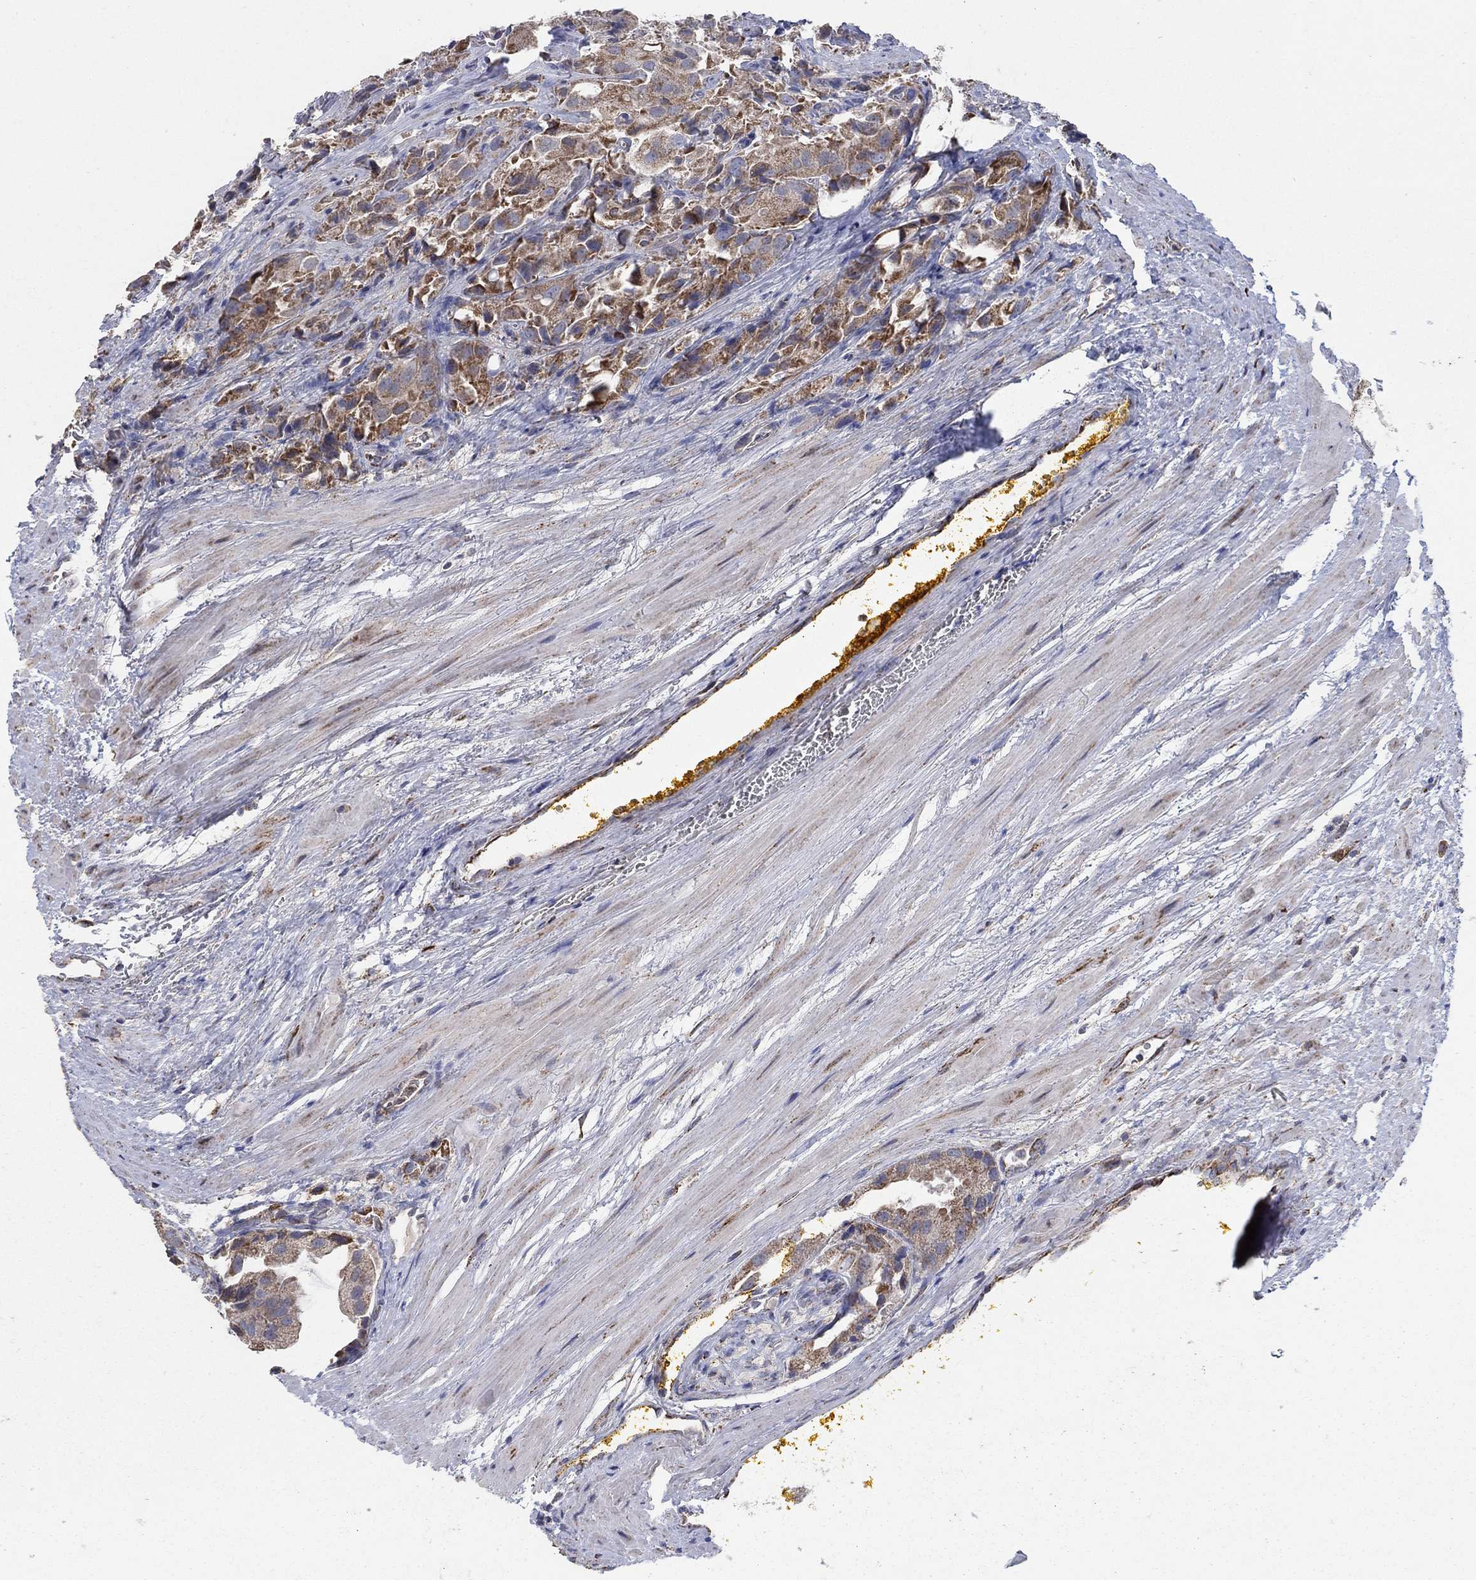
{"staining": {"intensity": "moderate", "quantity": "25%-75%", "location": "cytoplasmic/membranous"}, "tissue": "prostate cancer", "cell_type": "Tumor cells", "image_type": "cancer", "snomed": [{"axis": "morphology", "description": "Adenocarcinoma, NOS"}, {"axis": "topography", "description": "Prostate and seminal vesicle, NOS"}, {"axis": "topography", "description": "Prostate"}], "caption": "Immunohistochemistry (IHC) (DAB (3,3'-diaminobenzidine)) staining of adenocarcinoma (prostate) shows moderate cytoplasmic/membranous protein staining in about 25%-75% of tumor cells.", "gene": "PNPLA2", "patient": {"sex": "male", "age": 67}}